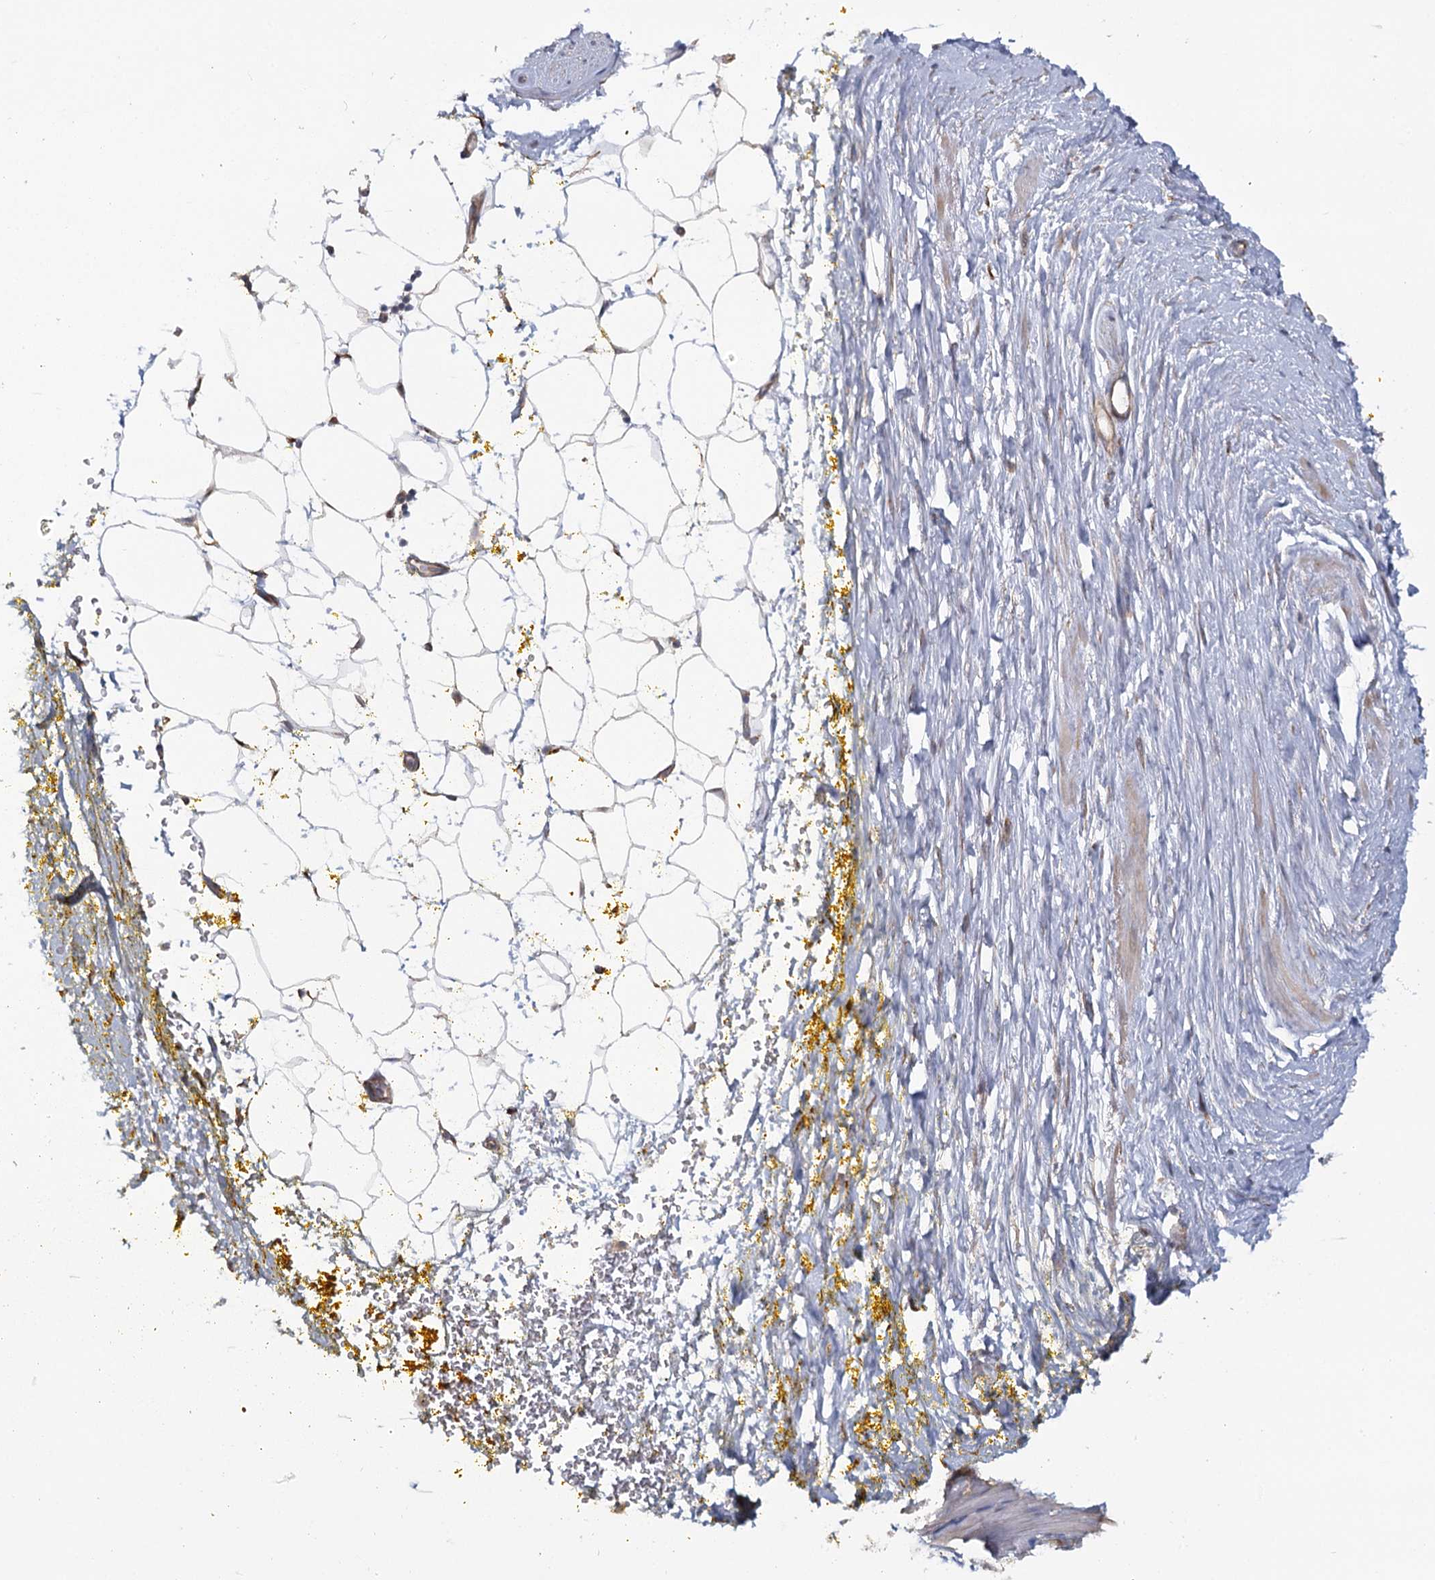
{"staining": {"intensity": "weak", "quantity": "25%-75%", "location": "cytoplasmic/membranous"}, "tissue": "adipose tissue", "cell_type": "Adipocytes", "image_type": "normal", "snomed": [{"axis": "morphology", "description": "Normal tissue, NOS"}, {"axis": "morphology", "description": "Adenocarcinoma, Low grade"}, {"axis": "topography", "description": "Prostate"}, {"axis": "topography", "description": "Peripheral nerve tissue"}], "caption": "Weak cytoplasmic/membranous expression is seen in about 25%-75% of adipocytes in unremarkable adipose tissue. The protein is stained brown, and the nuclei are stained in blue (DAB IHC with brightfield microscopy, high magnification).", "gene": "TBC1D9B", "patient": {"sex": "male", "age": 63}}